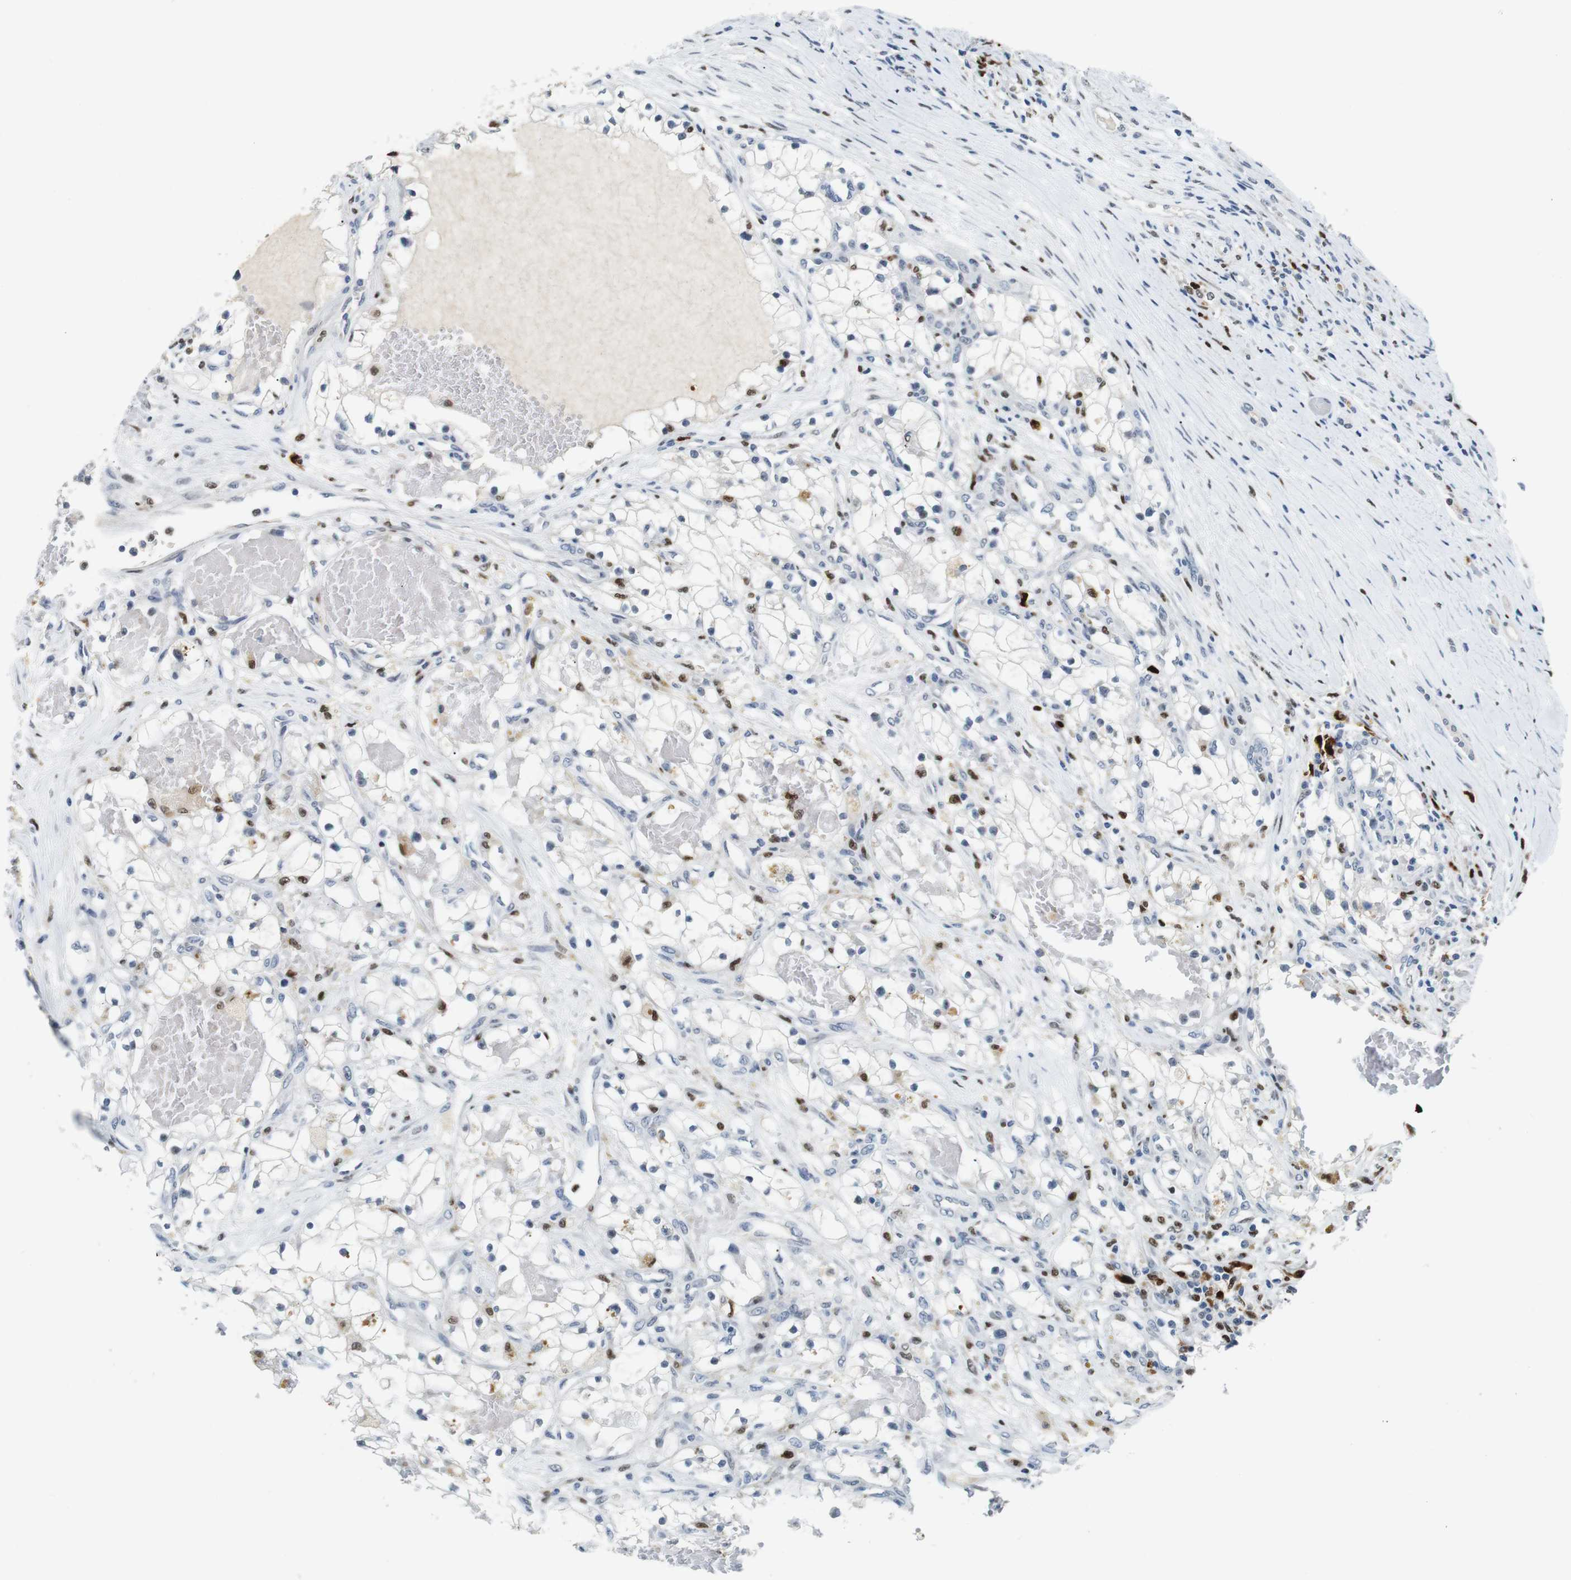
{"staining": {"intensity": "negative", "quantity": "none", "location": "none"}, "tissue": "renal cancer", "cell_type": "Tumor cells", "image_type": "cancer", "snomed": [{"axis": "morphology", "description": "Adenocarcinoma, NOS"}, {"axis": "topography", "description": "Kidney"}], "caption": "IHC micrograph of neoplastic tissue: human renal cancer stained with DAB (3,3'-diaminobenzidine) shows no significant protein staining in tumor cells. The staining was performed using DAB (3,3'-diaminobenzidine) to visualize the protein expression in brown, while the nuclei were stained in blue with hematoxylin (Magnification: 20x).", "gene": "IRF8", "patient": {"sex": "male", "age": 68}}